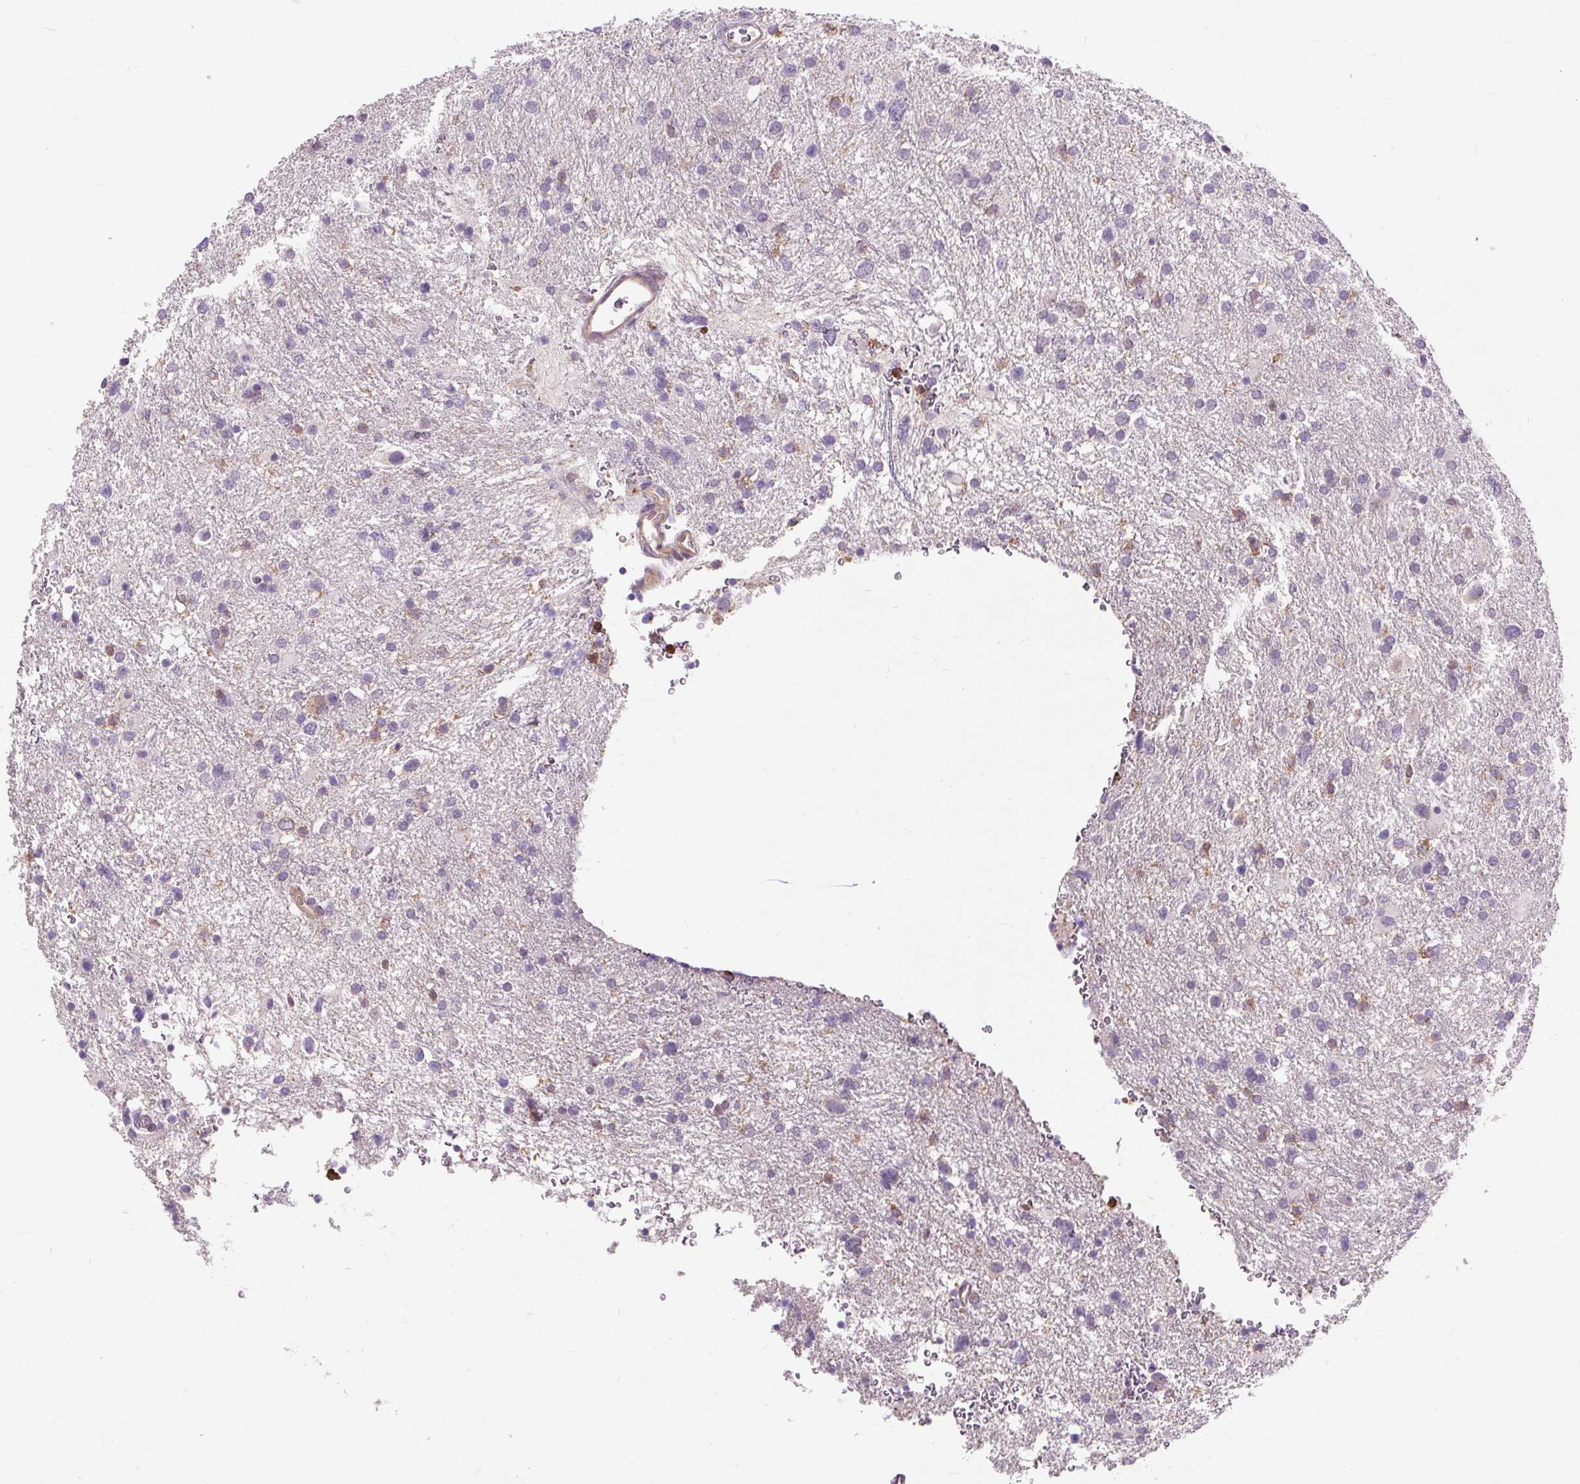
{"staining": {"intensity": "weak", "quantity": "25%-75%", "location": "cytoplasmic/membranous"}, "tissue": "glioma", "cell_type": "Tumor cells", "image_type": "cancer", "snomed": [{"axis": "morphology", "description": "Glioma, malignant, Low grade"}, {"axis": "topography", "description": "Brain"}], "caption": "Immunohistochemistry (IHC) photomicrograph of neoplastic tissue: human malignant low-grade glioma stained using IHC displays low levels of weak protein expression localized specifically in the cytoplasmic/membranous of tumor cells, appearing as a cytoplasmic/membranous brown color.", "gene": "CISD3", "patient": {"sex": "female", "age": 32}}